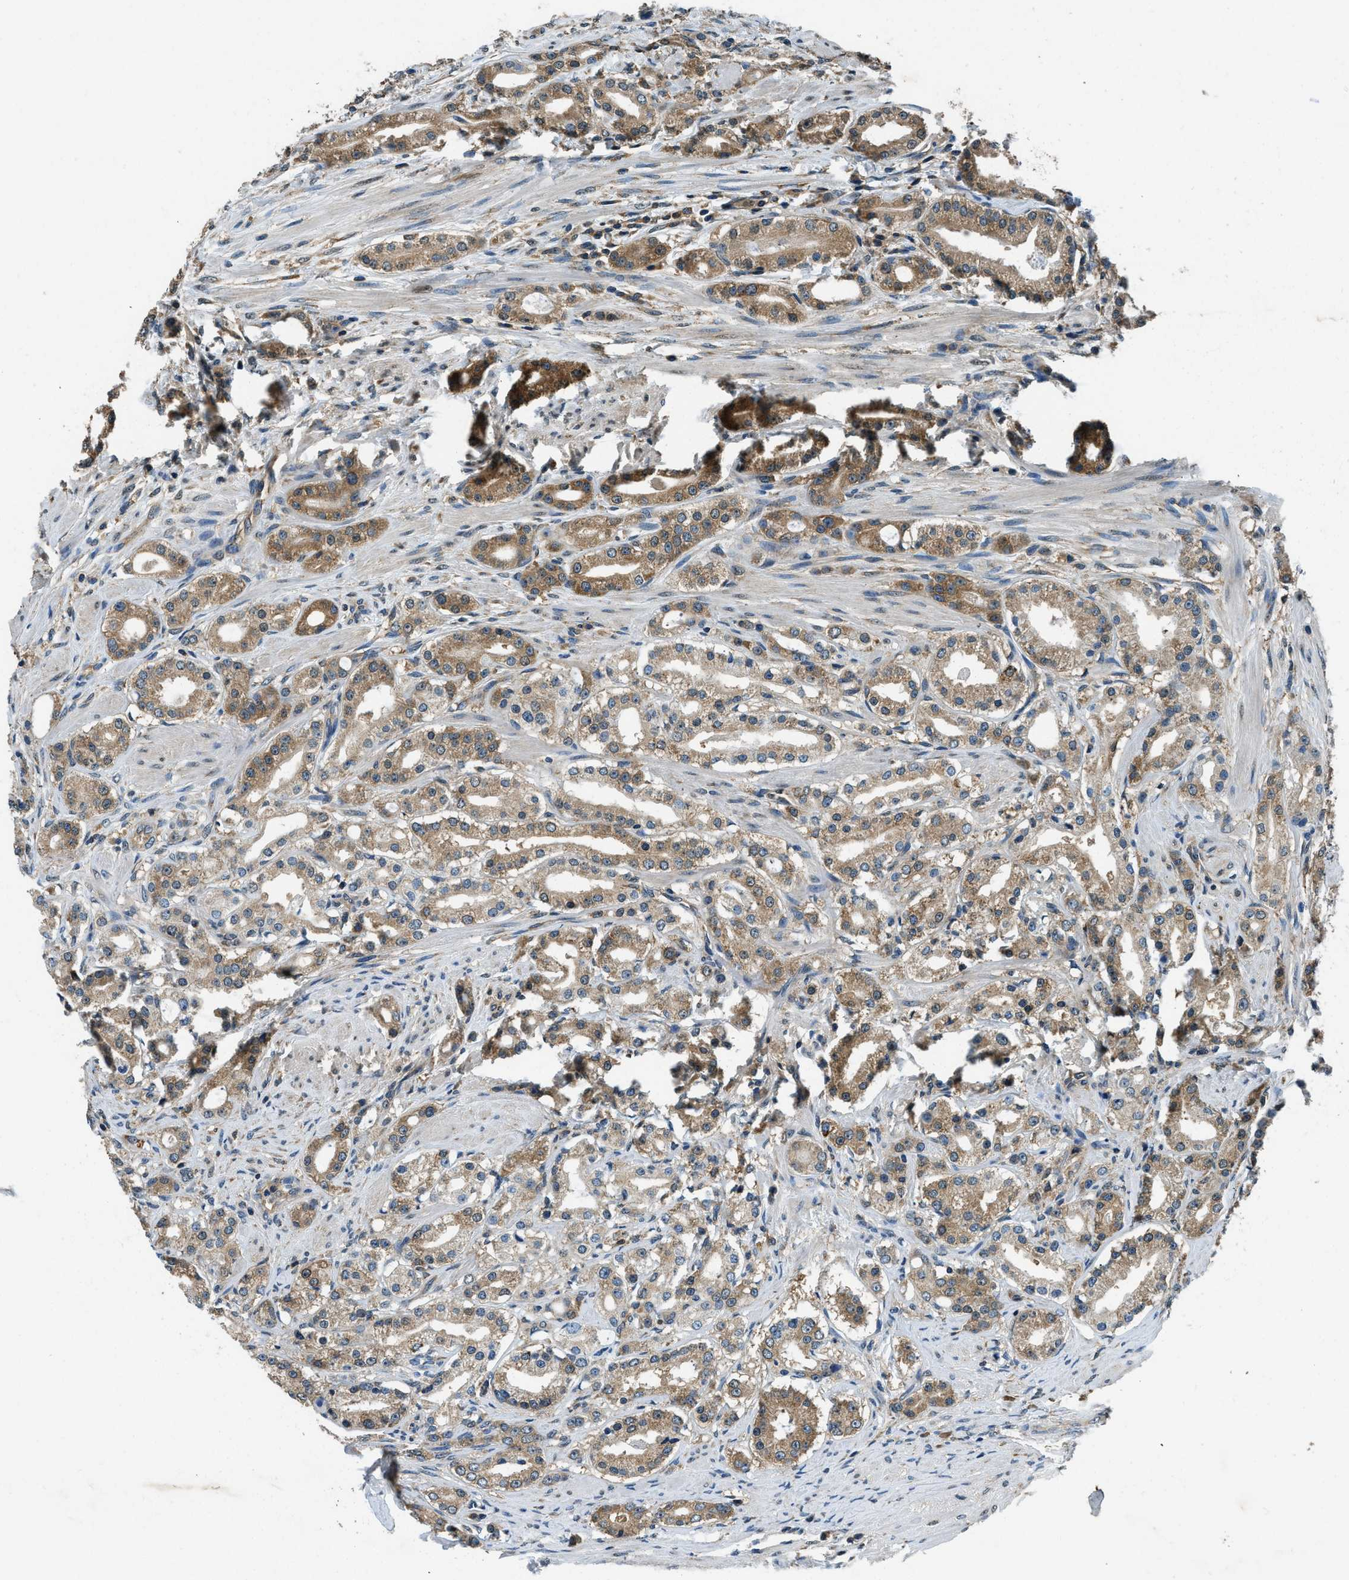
{"staining": {"intensity": "moderate", "quantity": ">75%", "location": "cytoplasmic/membranous"}, "tissue": "prostate cancer", "cell_type": "Tumor cells", "image_type": "cancer", "snomed": [{"axis": "morphology", "description": "Adenocarcinoma, Low grade"}, {"axis": "topography", "description": "Prostate"}], "caption": "Adenocarcinoma (low-grade) (prostate) tissue reveals moderate cytoplasmic/membranous staining in about >75% of tumor cells", "gene": "ARFGAP2", "patient": {"sex": "male", "age": 63}}